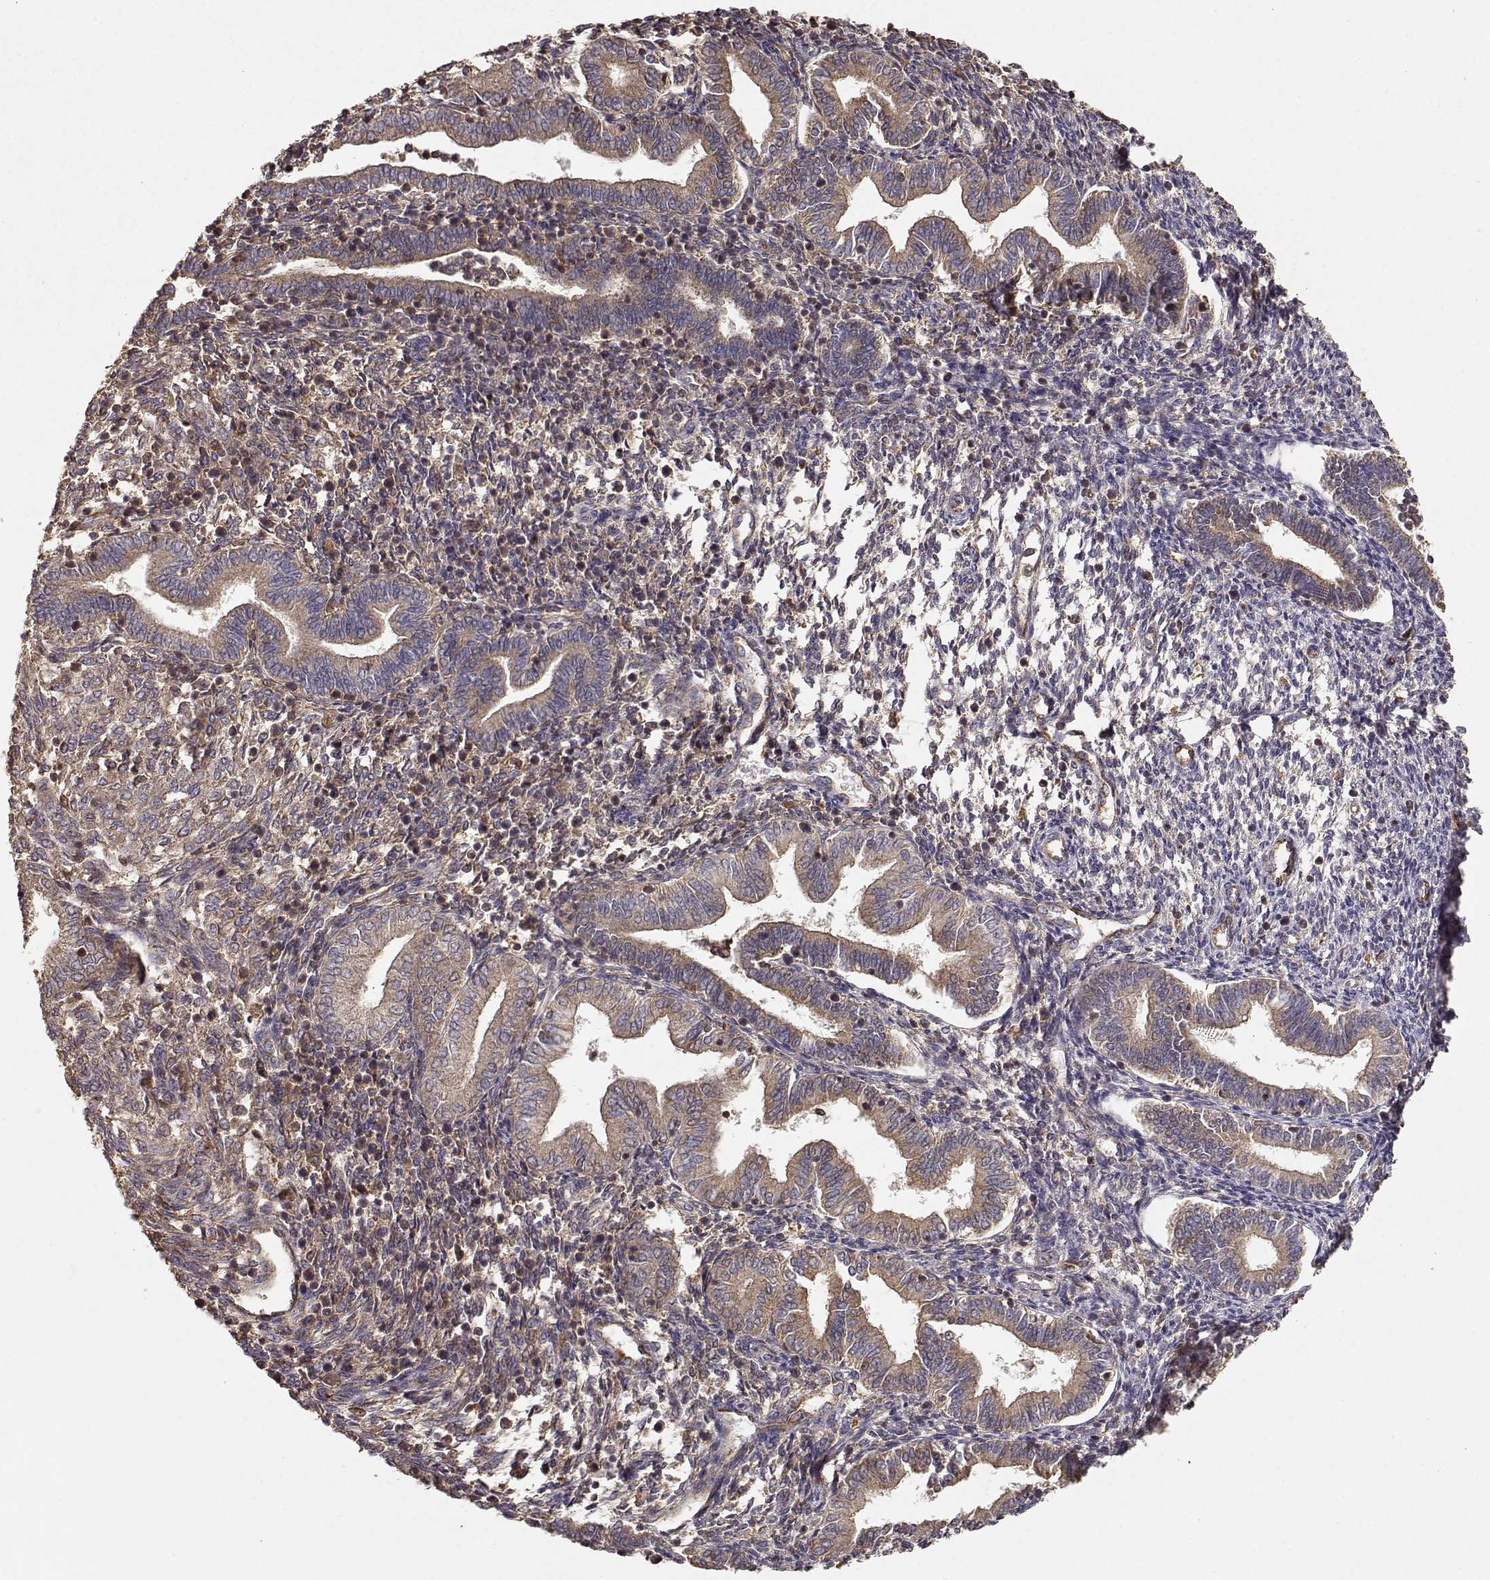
{"staining": {"intensity": "weak", "quantity": "<25%", "location": "cytoplasmic/membranous"}, "tissue": "endometrium", "cell_type": "Cells in endometrial stroma", "image_type": "normal", "snomed": [{"axis": "morphology", "description": "Normal tissue, NOS"}, {"axis": "topography", "description": "Endometrium"}], "caption": "A high-resolution photomicrograph shows IHC staining of benign endometrium, which shows no significant staining in cells in endometrial stroma.", "gene": "TARS3", "patient": {"sex": "female", "age": 42}}